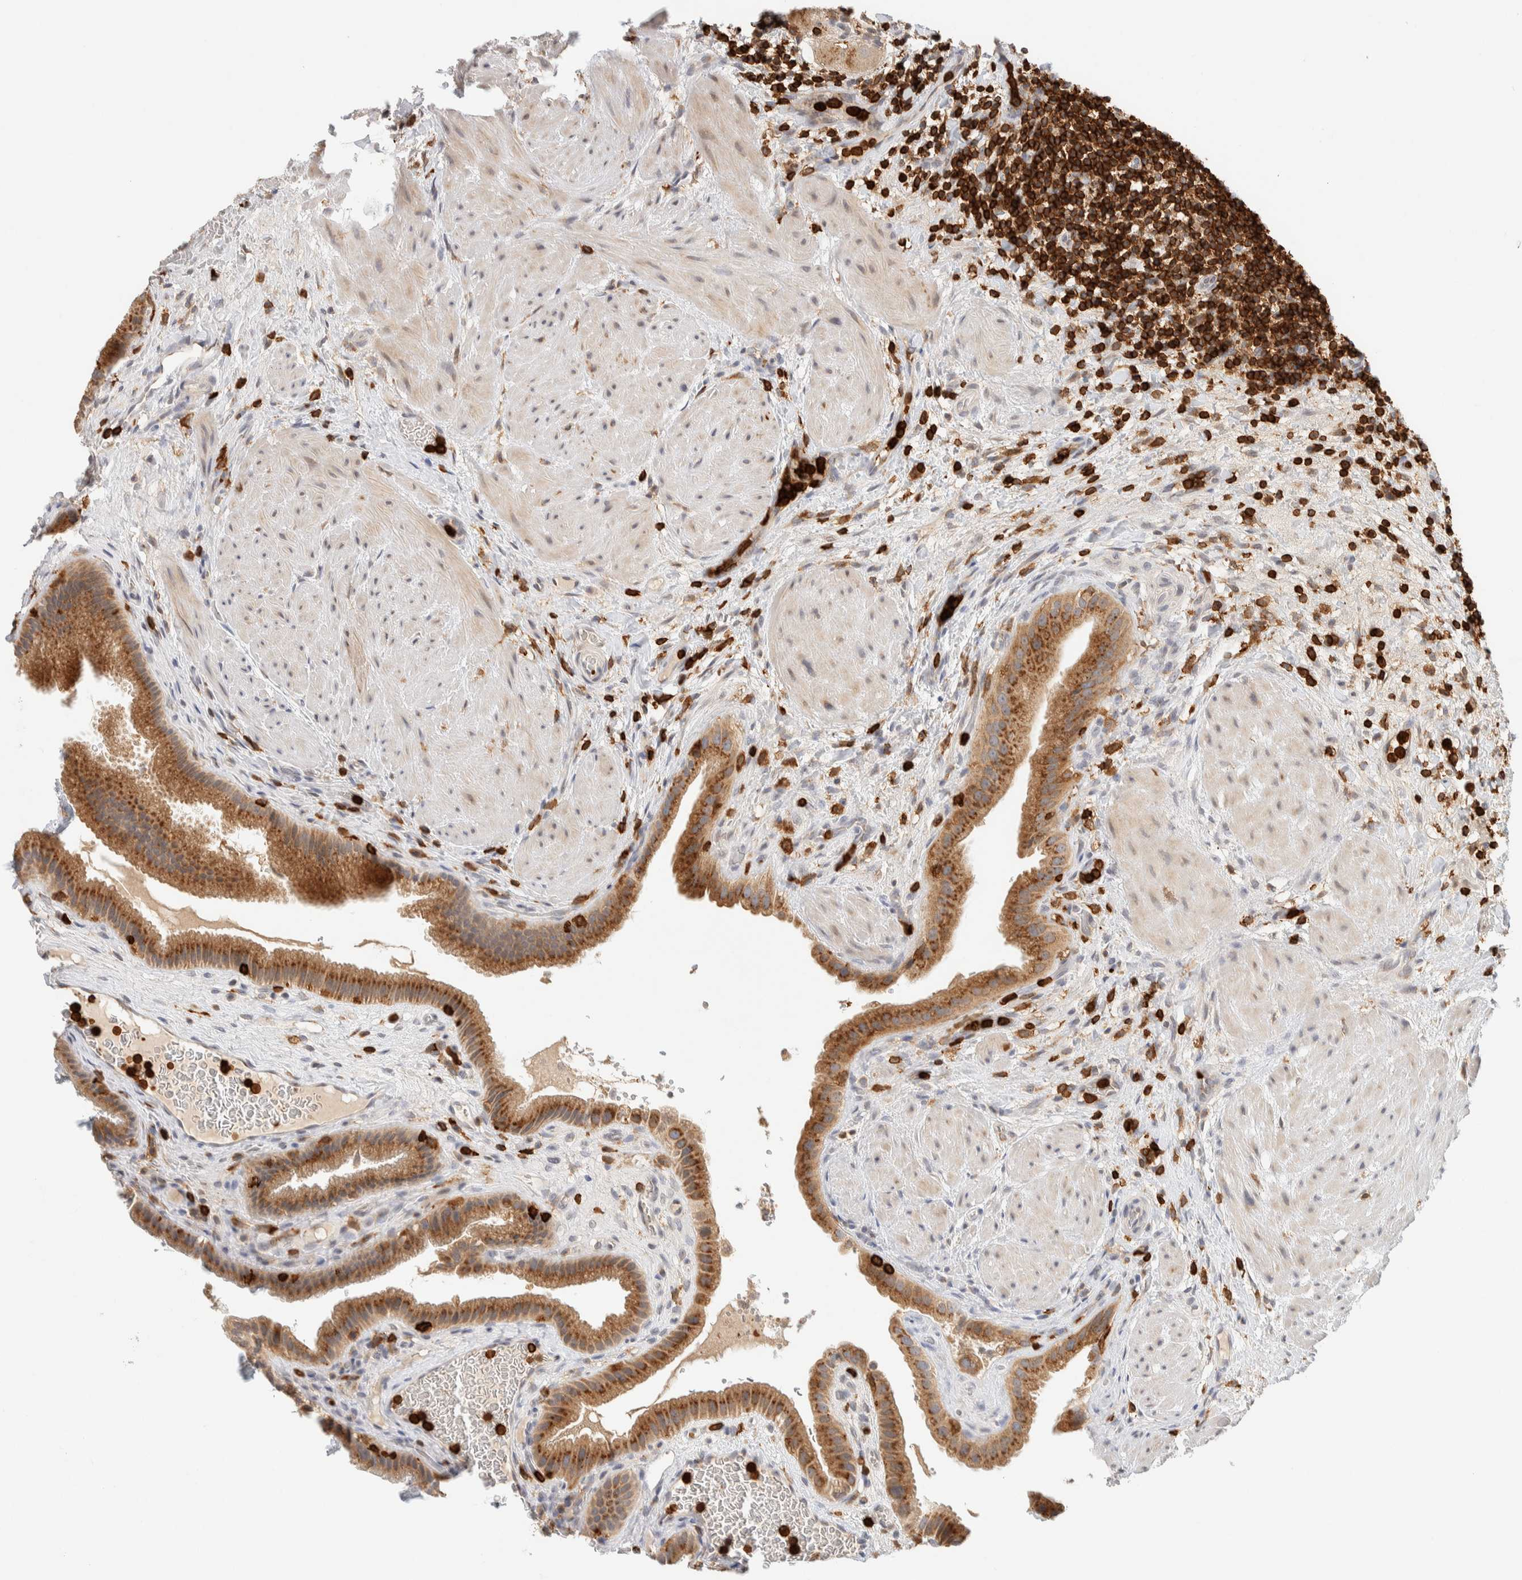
{"staining": {"intensity": "strong", "quantity": ">75%", "location": "cytoplasmic/membranous"}, "tissue": "gallbladder", "cell_type": "Glandular cells", "image_type": "normal", "snomed": [{"axis": "morphology", "description": "Normal tissue, NOS"}, {"axis": "topography", "description": "Gallbladder"}], "caption": "Glandular cells exhibit high levels of strong cytoplasmic/membranous expression in about >75% of cells in unremarkable gallbladder. (Brightfield microscopy of DAB IHC at high magnification).", "gene": "RUNDC1", "patient": {"sex": "male", "age": 49}}